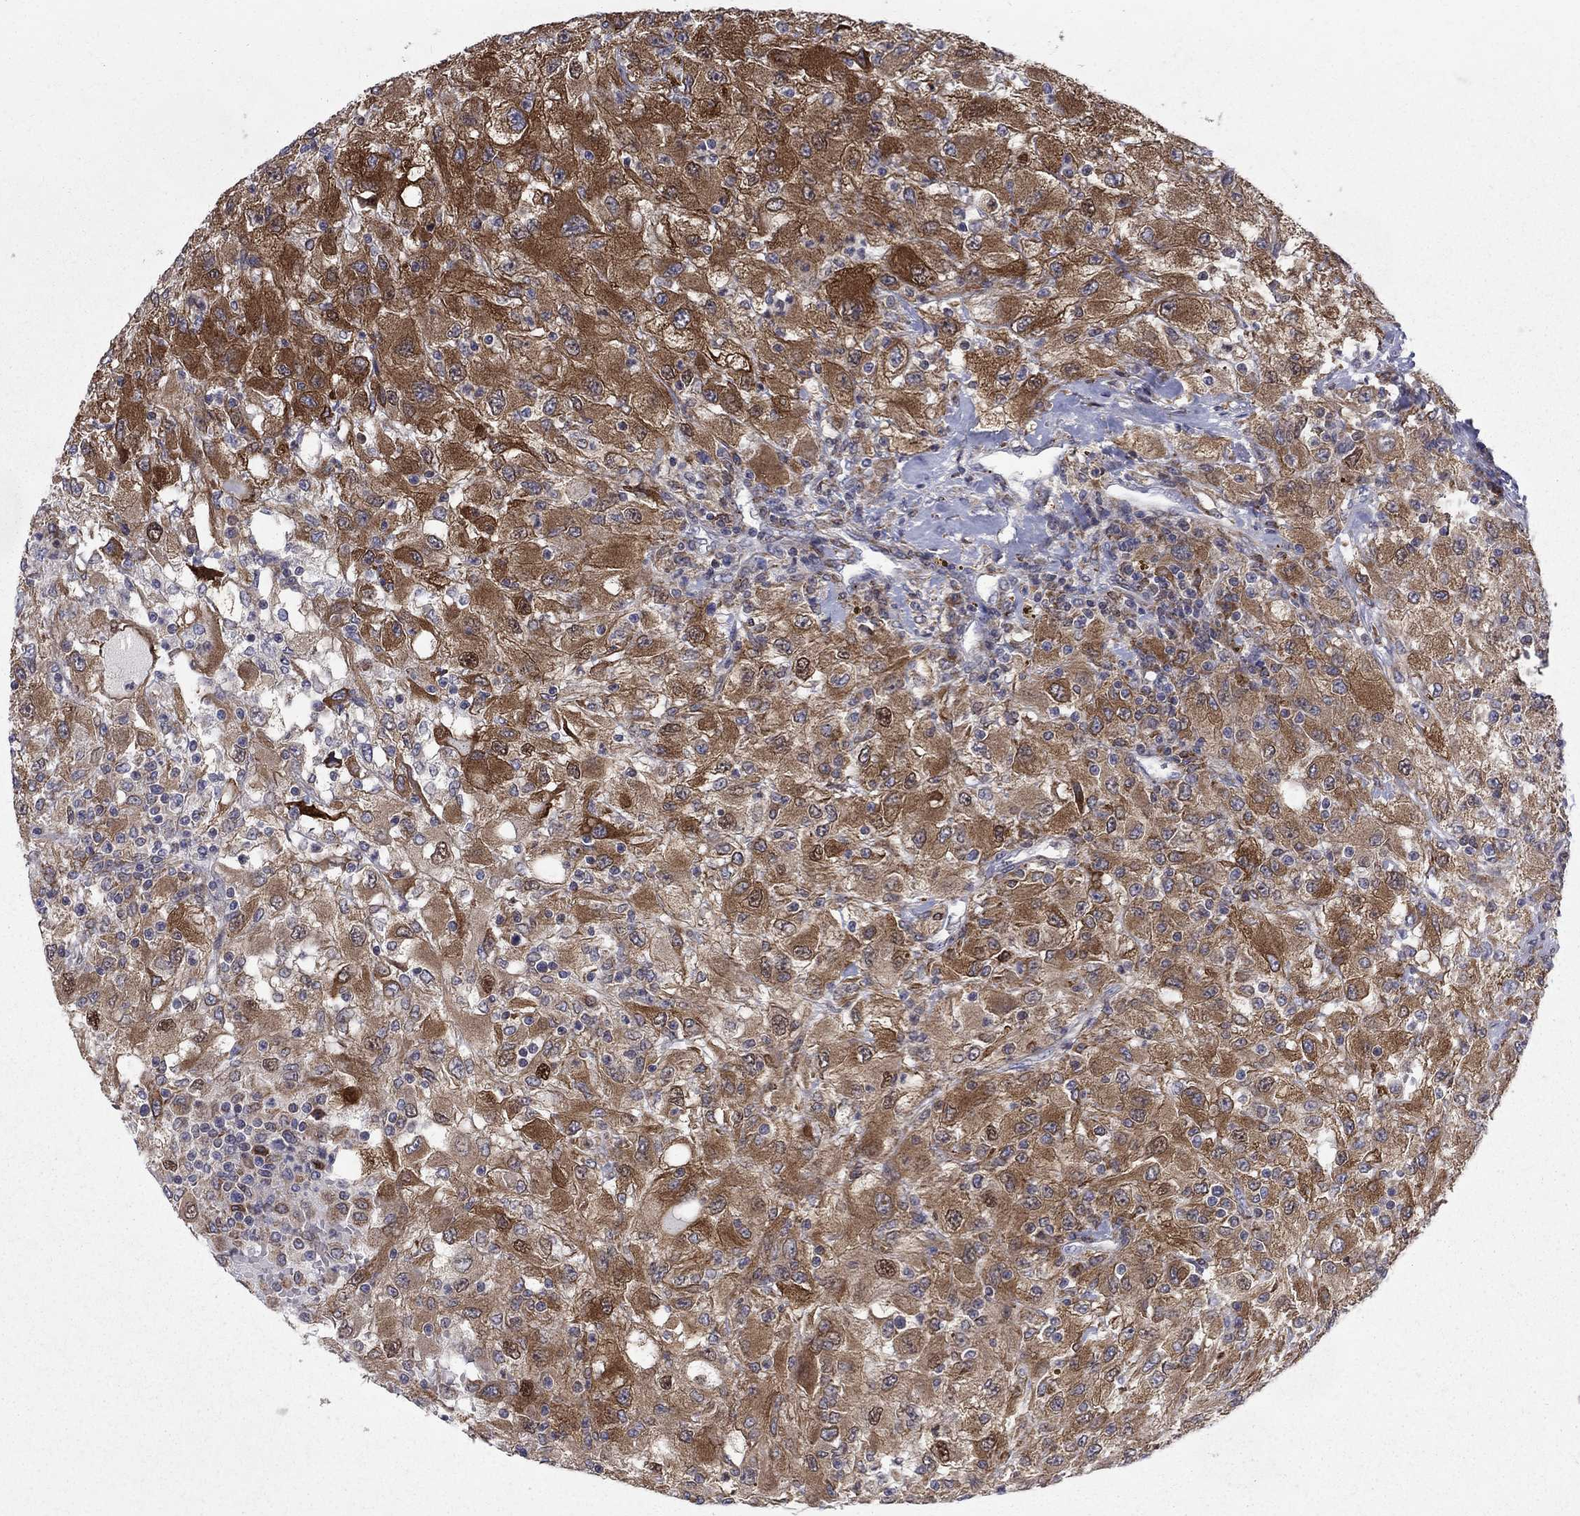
{"staining": {"intensity": "strong", "quantity": "25%-75%", "location": "cytoplasmic/membranous"}, "tissue": "renal cancer", "cell_type": "Tumor cells", "image_type": "cancer", "snomed": [{"axis": "morphology", "description": "Adenocarcinoma, NOS"}, {"axis": "topography", "description": "Kidney"}], "caption": "Strong cytoplasmic/membranous protein expression is identified in approximately 25%-75% of tumor cells in renal cancer (adenocarcinoma).", "gene": "CAB39L", "patient": {"sex": "female", "age": 67}}